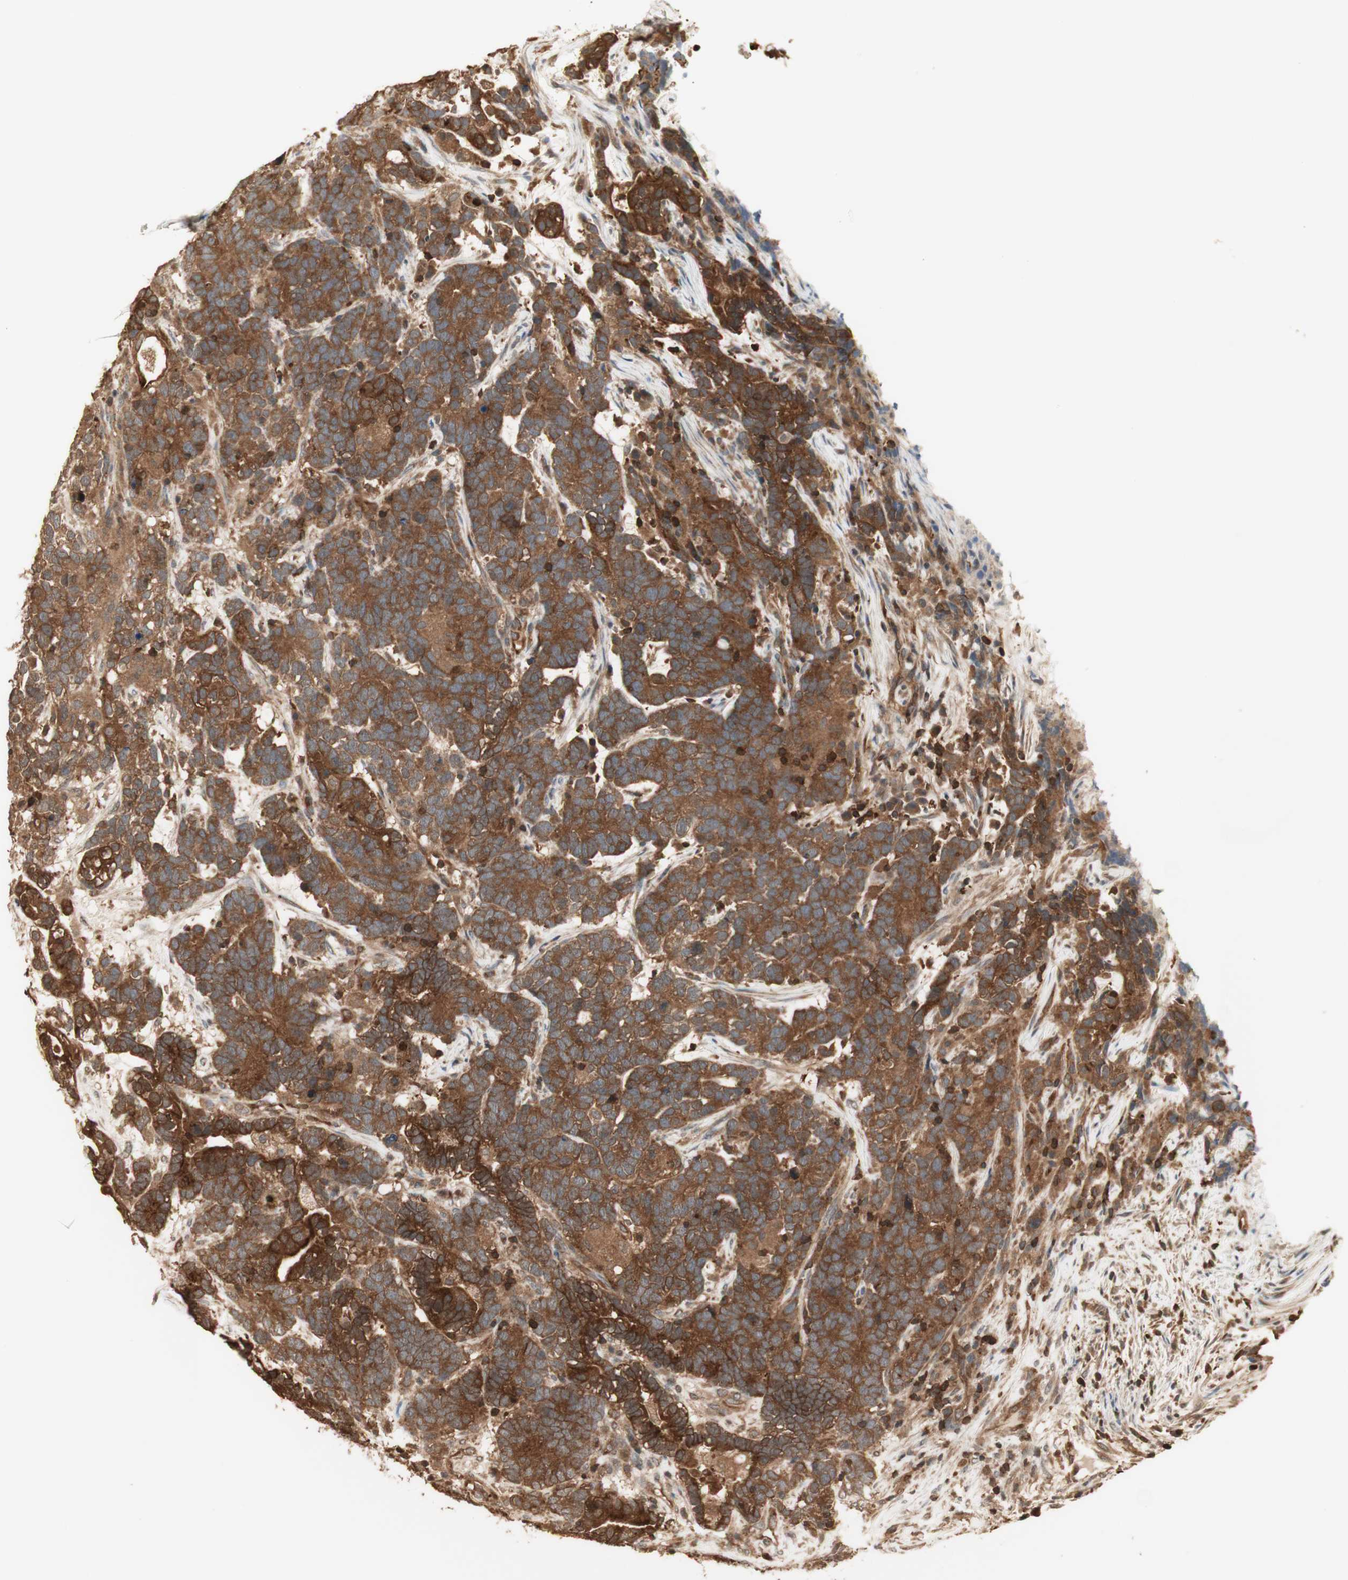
{"staining": {"intensity": "moderate", "quantity": ">75%", "location": "cytoplasmic/membranous"}, "tissue": "testis cancer", "cell_type": "Tumor cells", "image_type": "cancer", "snomed": [{"axis": "morphology", "description": "Carcinoma, Embryonal, NOS"}, {"axis": "topography", "description": "Testis"}], "caption": "The micrograph reveals staining of testis cancer (embryonal carcinoma), revealing moderate cytoplasmic/membranous protein positivity (brown color) within tumor cells.", "gene": "YWHAB", "patient": {"sex": "male", "age": 26}}